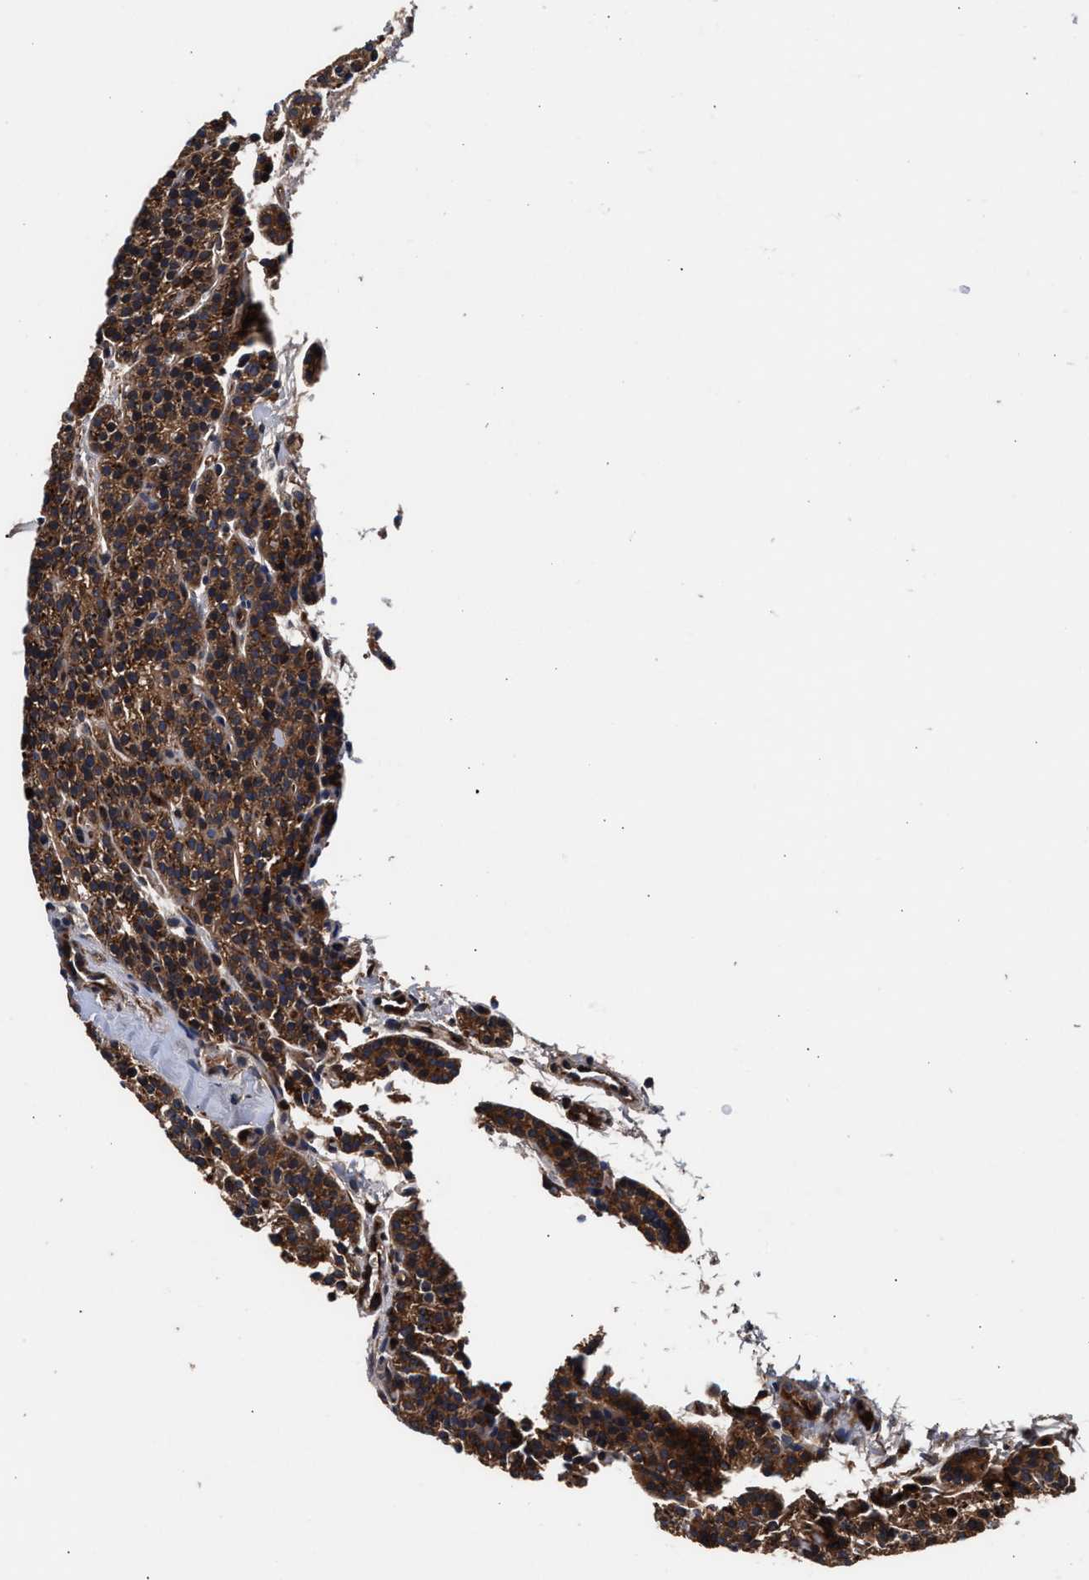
{"staining": {"intensity": "strong", "quantity": ">75%", "location": "cytoplasmic/membranous"}, "tissue": "parathyroid gland", "cell_type": "Glandular cells", "image_type": "normal", "snomed": [{"axis": "morphology", "description": "Normal tissue, NOS"}, {"axis": "morphology", "description": "Adenoma, NOS"}, {"axis": "topography", "description": "Parathyroid gland"}], "caption": "A high amount of strong cytoplasmic/membranous staining is present in approximately >75% of glandular cells in normal parathyroid gland.", "gene": "ENSG00000286112", "patient": {"sex": "female", "age": 74}}